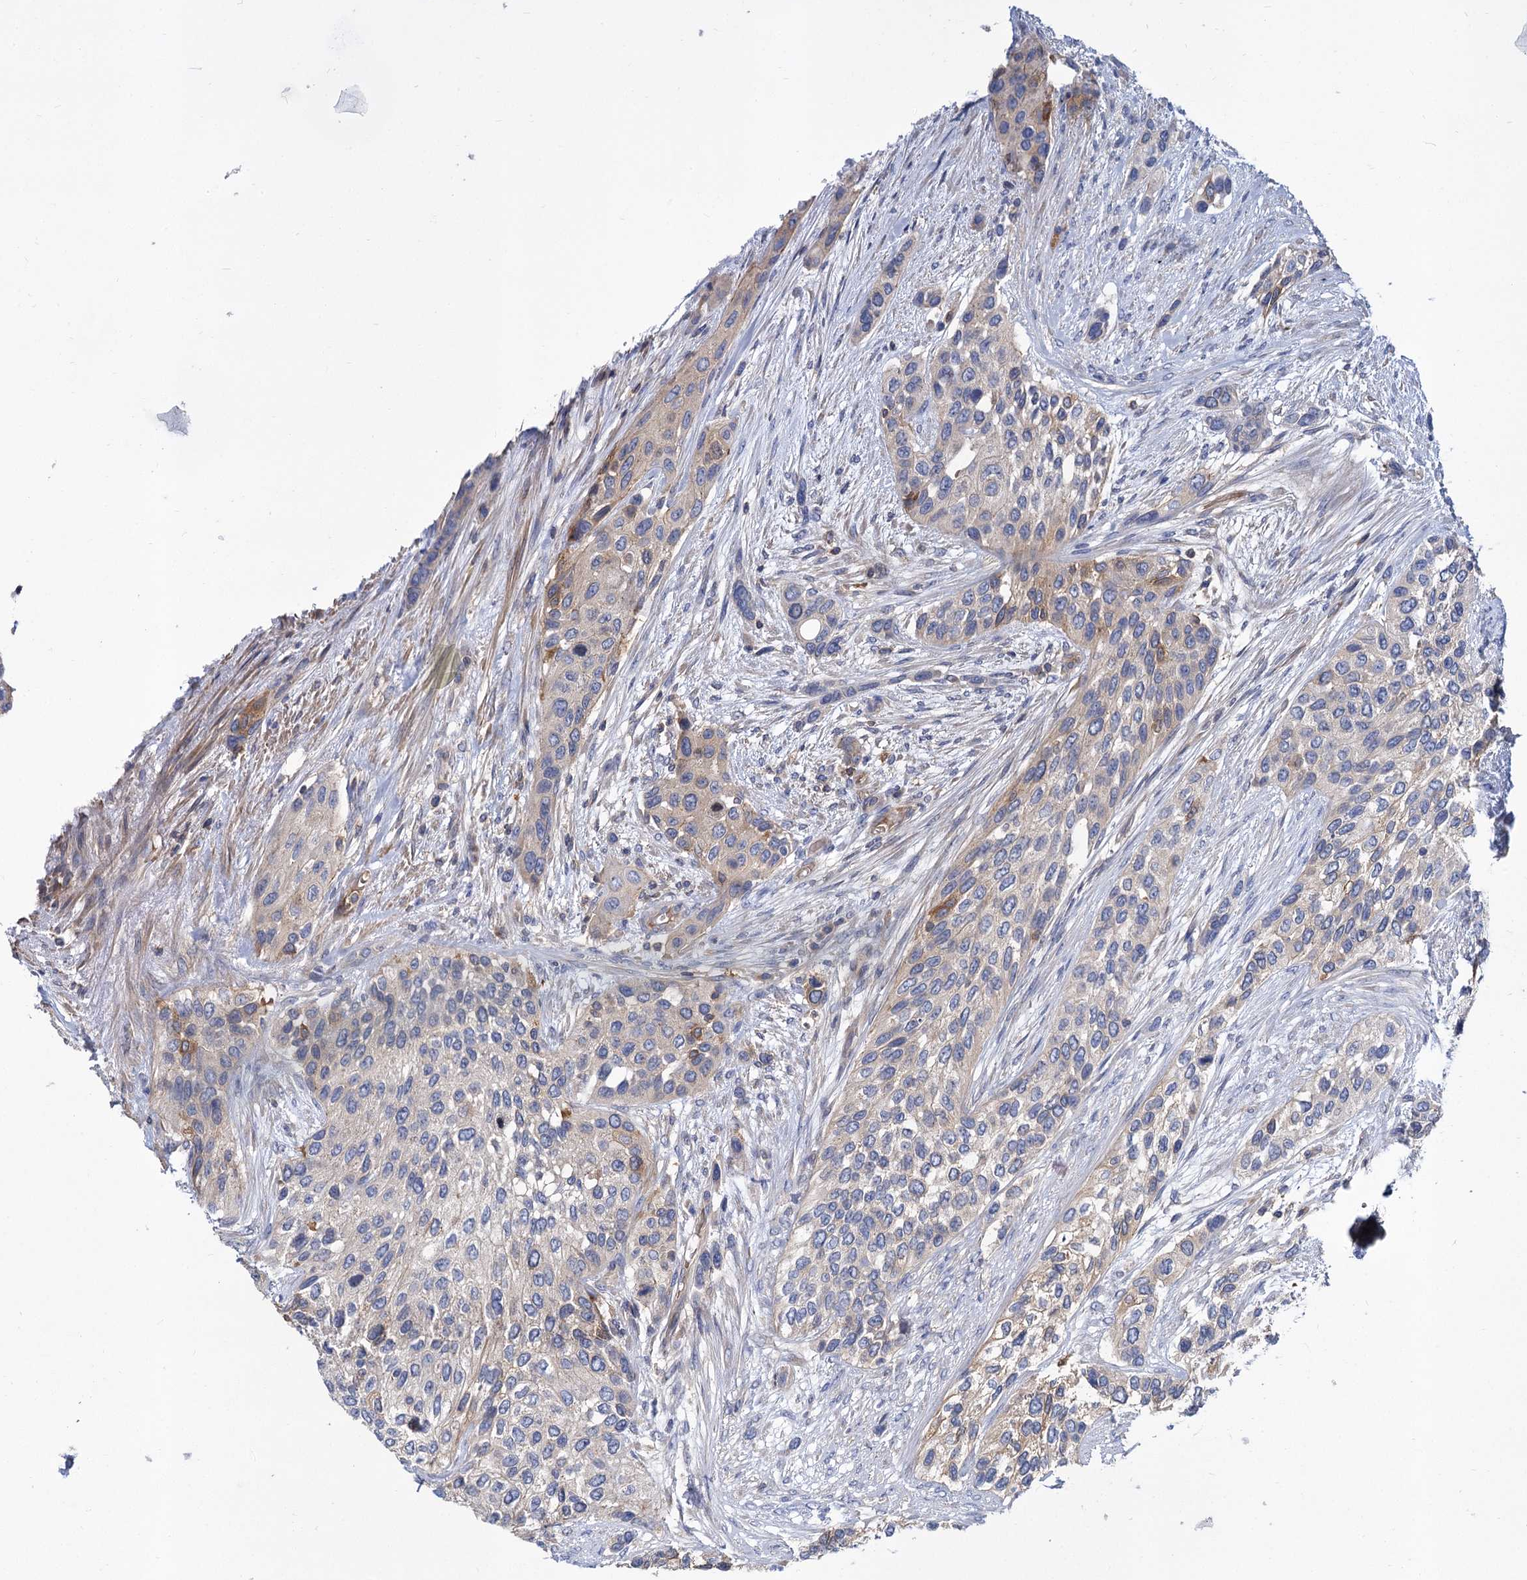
{"staining": {"intensity": "negative", "quantity": "none", "location": "none"}, "tissue": "urothelial cancer", "cell_type": "Tumor cells", "image_type": "cancer", "snomed": [{"axis": "morphology", "description": "Normal tissue, NOS"}, {"axis": "morphology", "description": "Urothelial carcinoma, High grade"}, {"axis": "topography", "description": "Vascular tissue"}, {"axis": "topography", "description": "Urinary bladder"}], "caption": "Immunohistochemical staining of human high-grade urothelial carcinoma reveals no significant positivity in tumor cells. (Brightfield microscopy of DAB immunohistochemistry at high magnification).", "gene": "GCLC", "patient": {"sex": "female", "age": 56}}